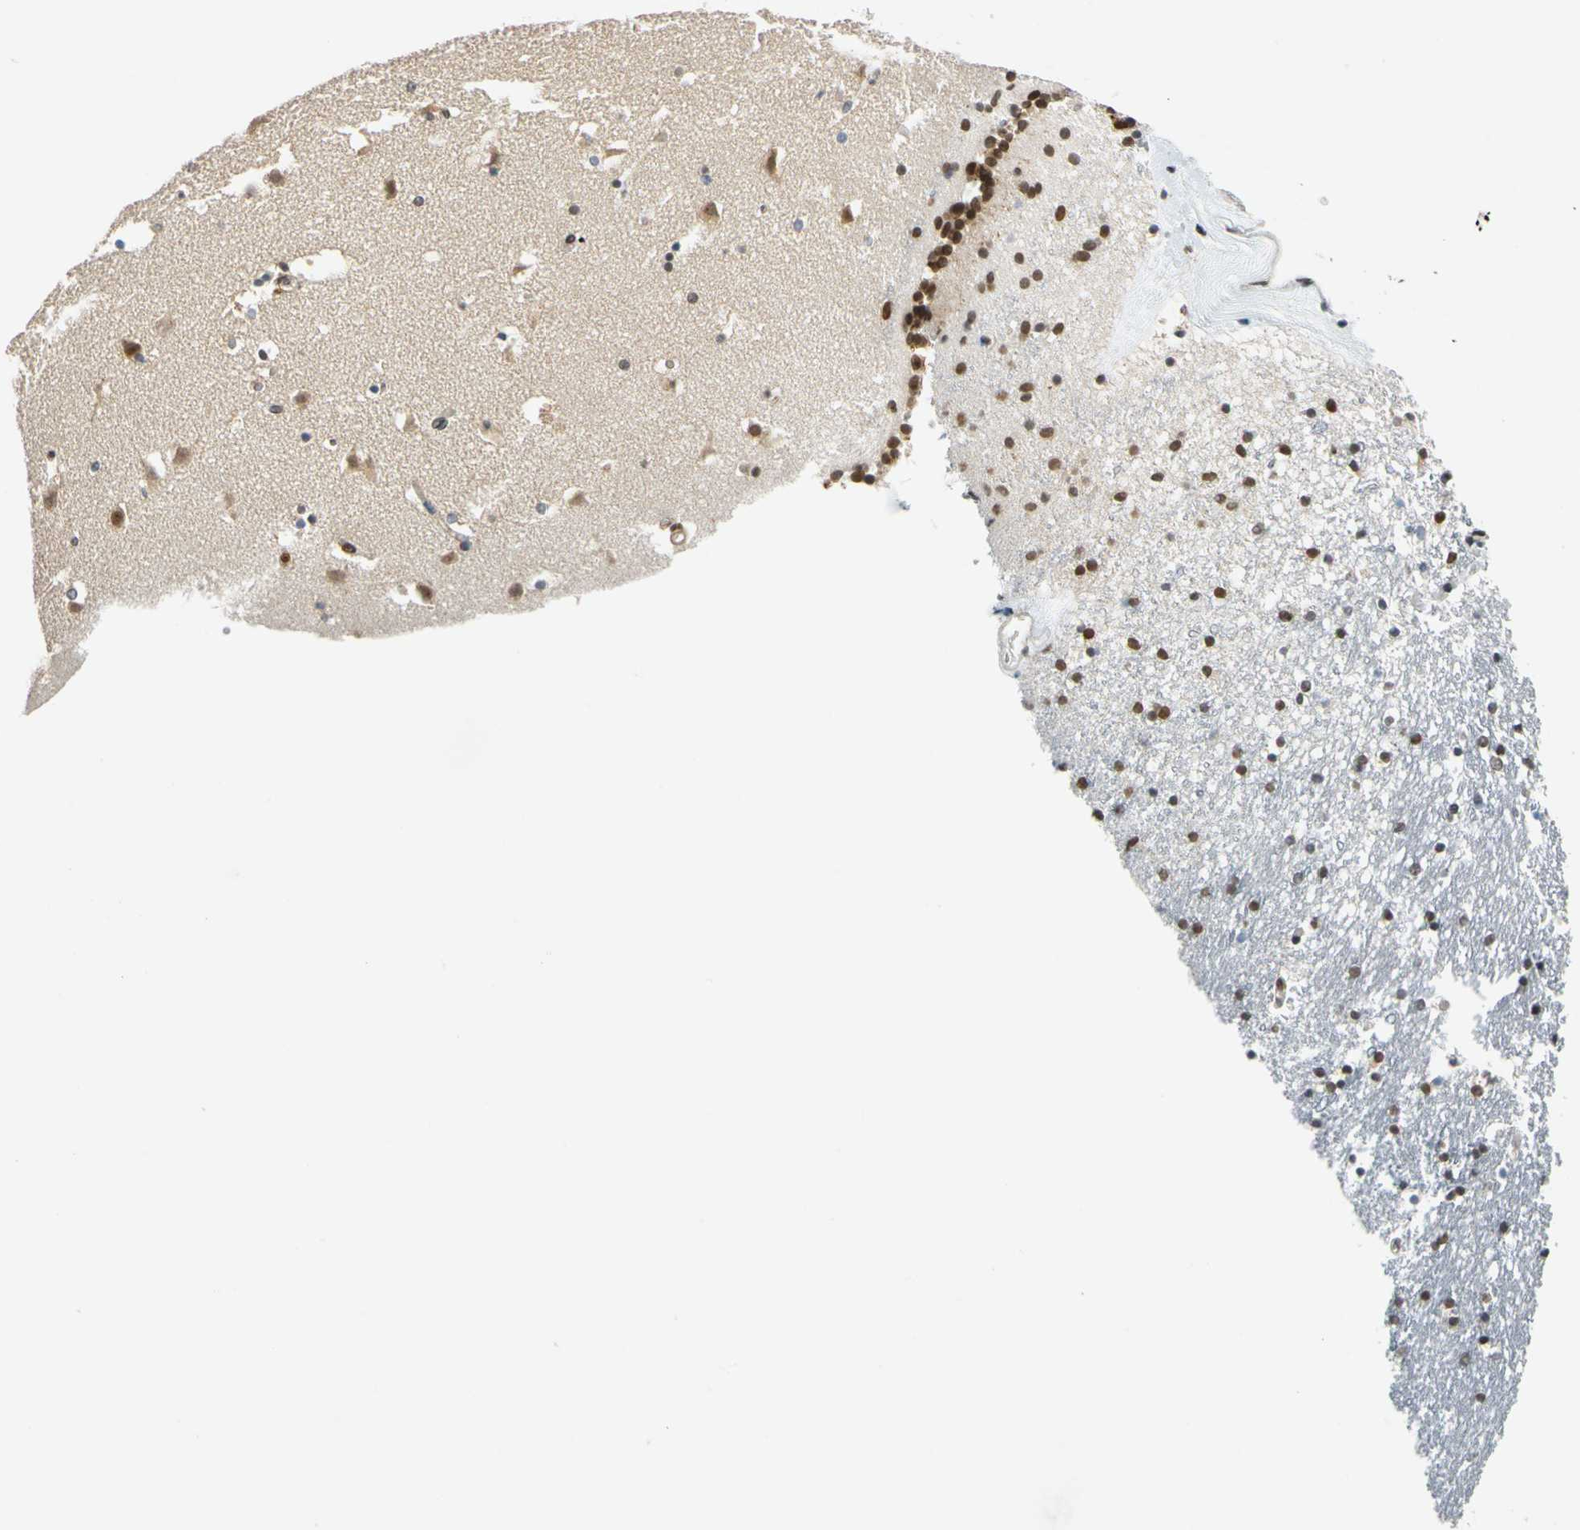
{"staining": {"intensity": "moderate", "quantity": ">75%", "location": "nuclear"}, "tissue": "caudate", "cell_type": "Glial cells", "image_type": "normal", "snomed": [{"axis": "morphology", "description": "Normal tissue, NOS"}, {"axis": "topography", "description": "Lateral ventricle wall"}], "caption": "Immunohistochemistry histopathology image of unremarkable human caudate stained for a protein (brown), which shows medium levels of moderate nuclear positivity in about >75% of glial cells.", "gene": "POGZ", "patient": {"sex": "male", "age": 45}}